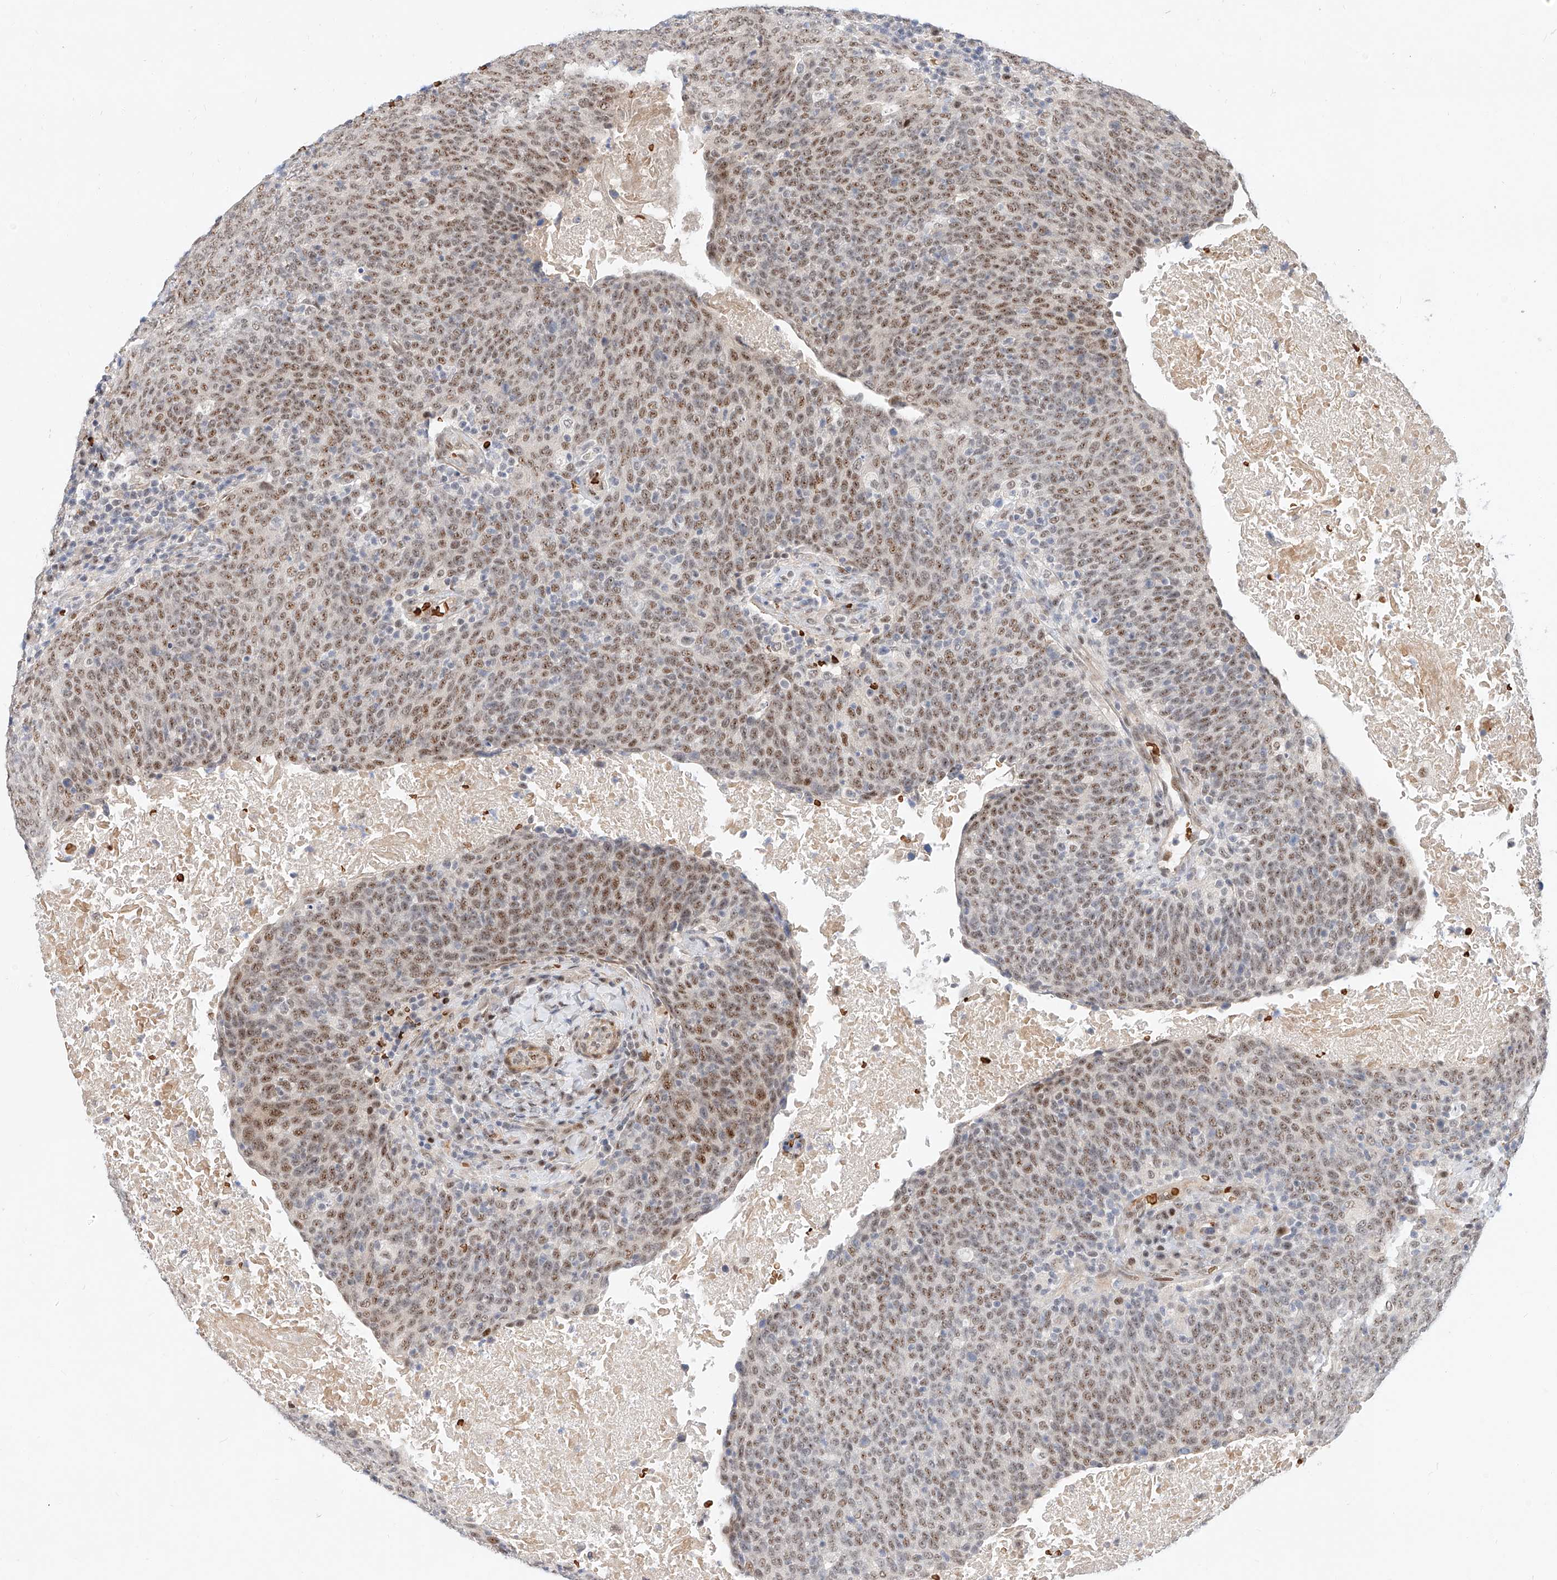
{"staining": {"intensity": "moderate", "quantity": ">75%", "location": "nuclear"}, "tissue": "head and neck cancer", "cell_type": "Tumor cells", "image_type": "cancer", "snomed": [{"axis": "morphology", "description": "Squamous cell carcinoma, NOS"}, {"axis": "morphology", "description": "Squamous cell carcinoma, metastatic, NOS"}, {"axis": "topography", "description": "Lymph node"}, {"axis": "topography", "description": "Head-Neck"}], "caption": "Human metastatic squamous cell carcinoma (head and neck) stained with a brown dye displays moderate nuclear positive staining in about >75% of tumor cells.", "gene": "CBX8", "patient": {"sex": "male", "age": 62}}